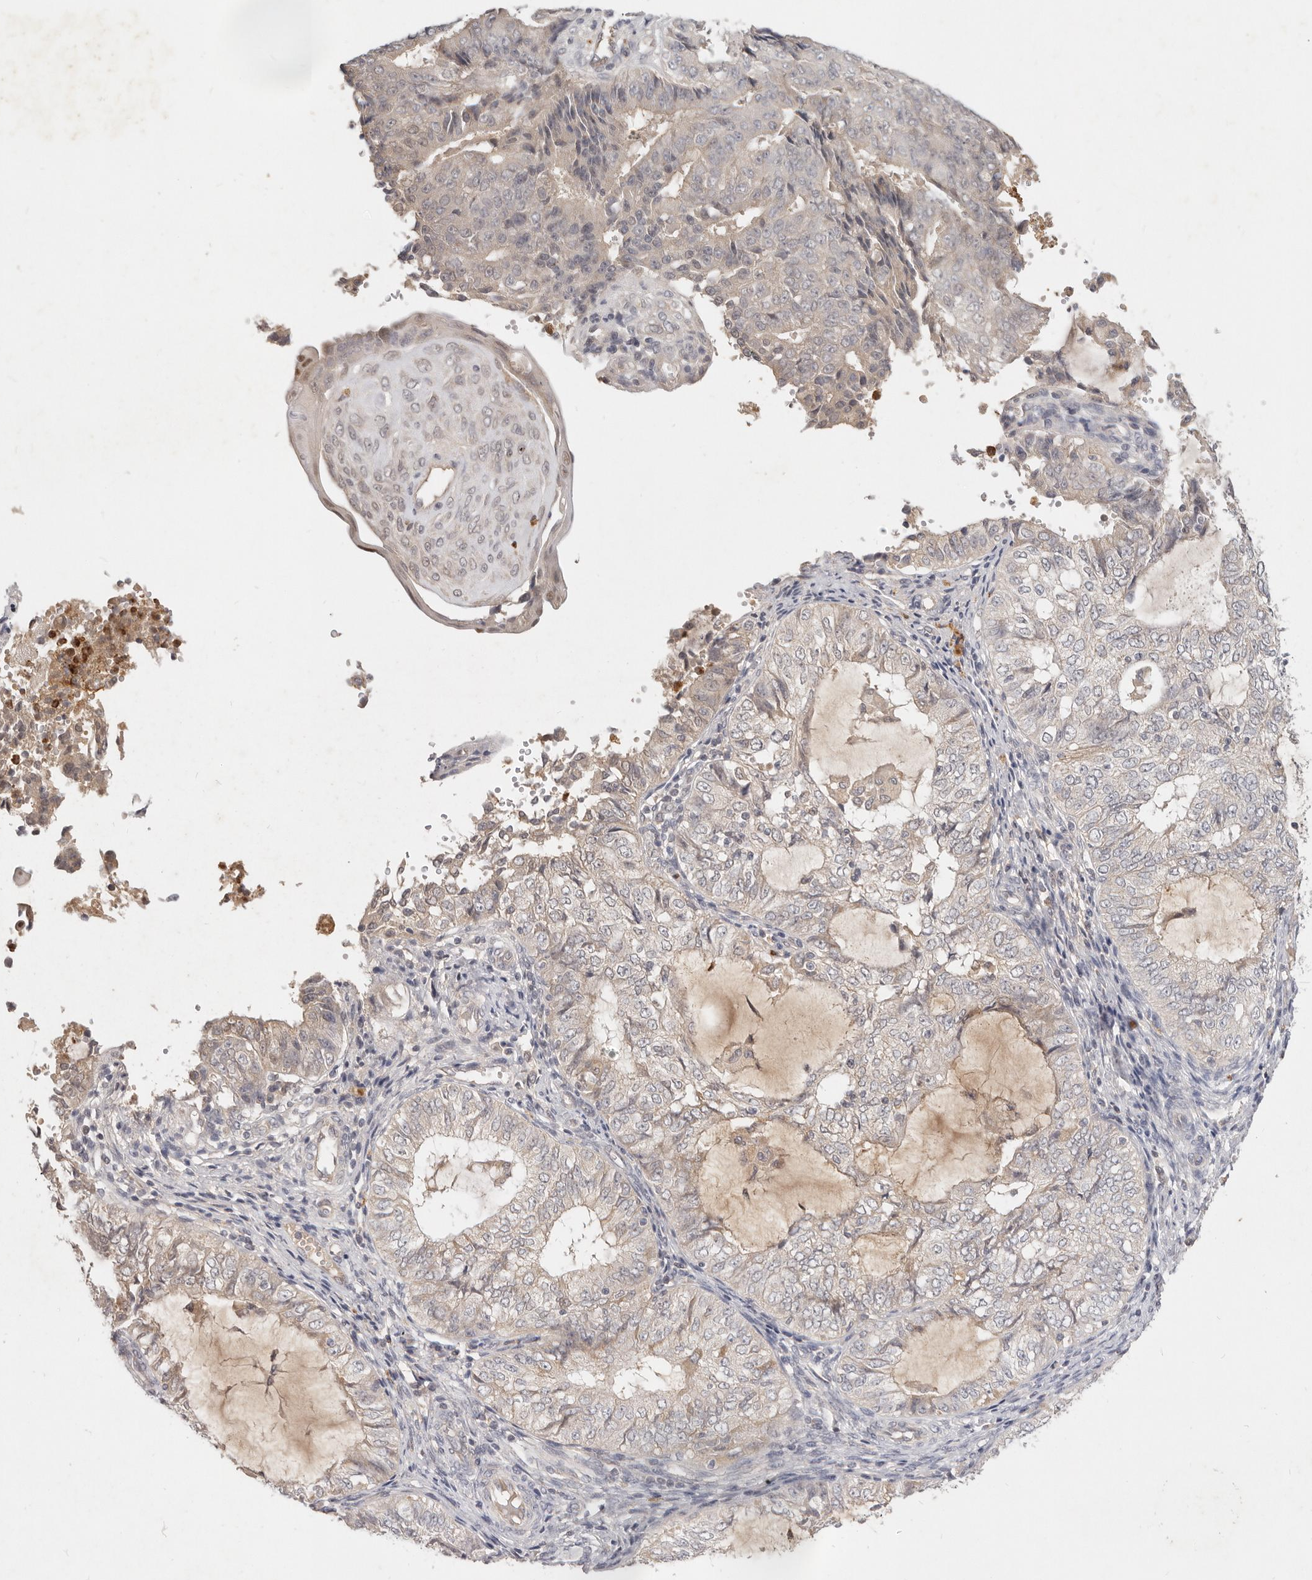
{"staining": {"intensity": "weak", "quantity": "<25%", "location": "cytoplasmic/membranous"}, "tissue": "endometrial cancer", "cell_type": "Tumor cells", "image_type": "cancer", "snomed": [{"axis": "morphology", "description": "Adenocarcinoma, NOS"}, {"axis": "topography", "description": "Endometrium"}], "caption": "This is an IHC image of human adenocarcinoma (endometrial). There is no positivity in tumor cells.", "gene": "USP49", "patient": {"sex": "female", "age": 32}}